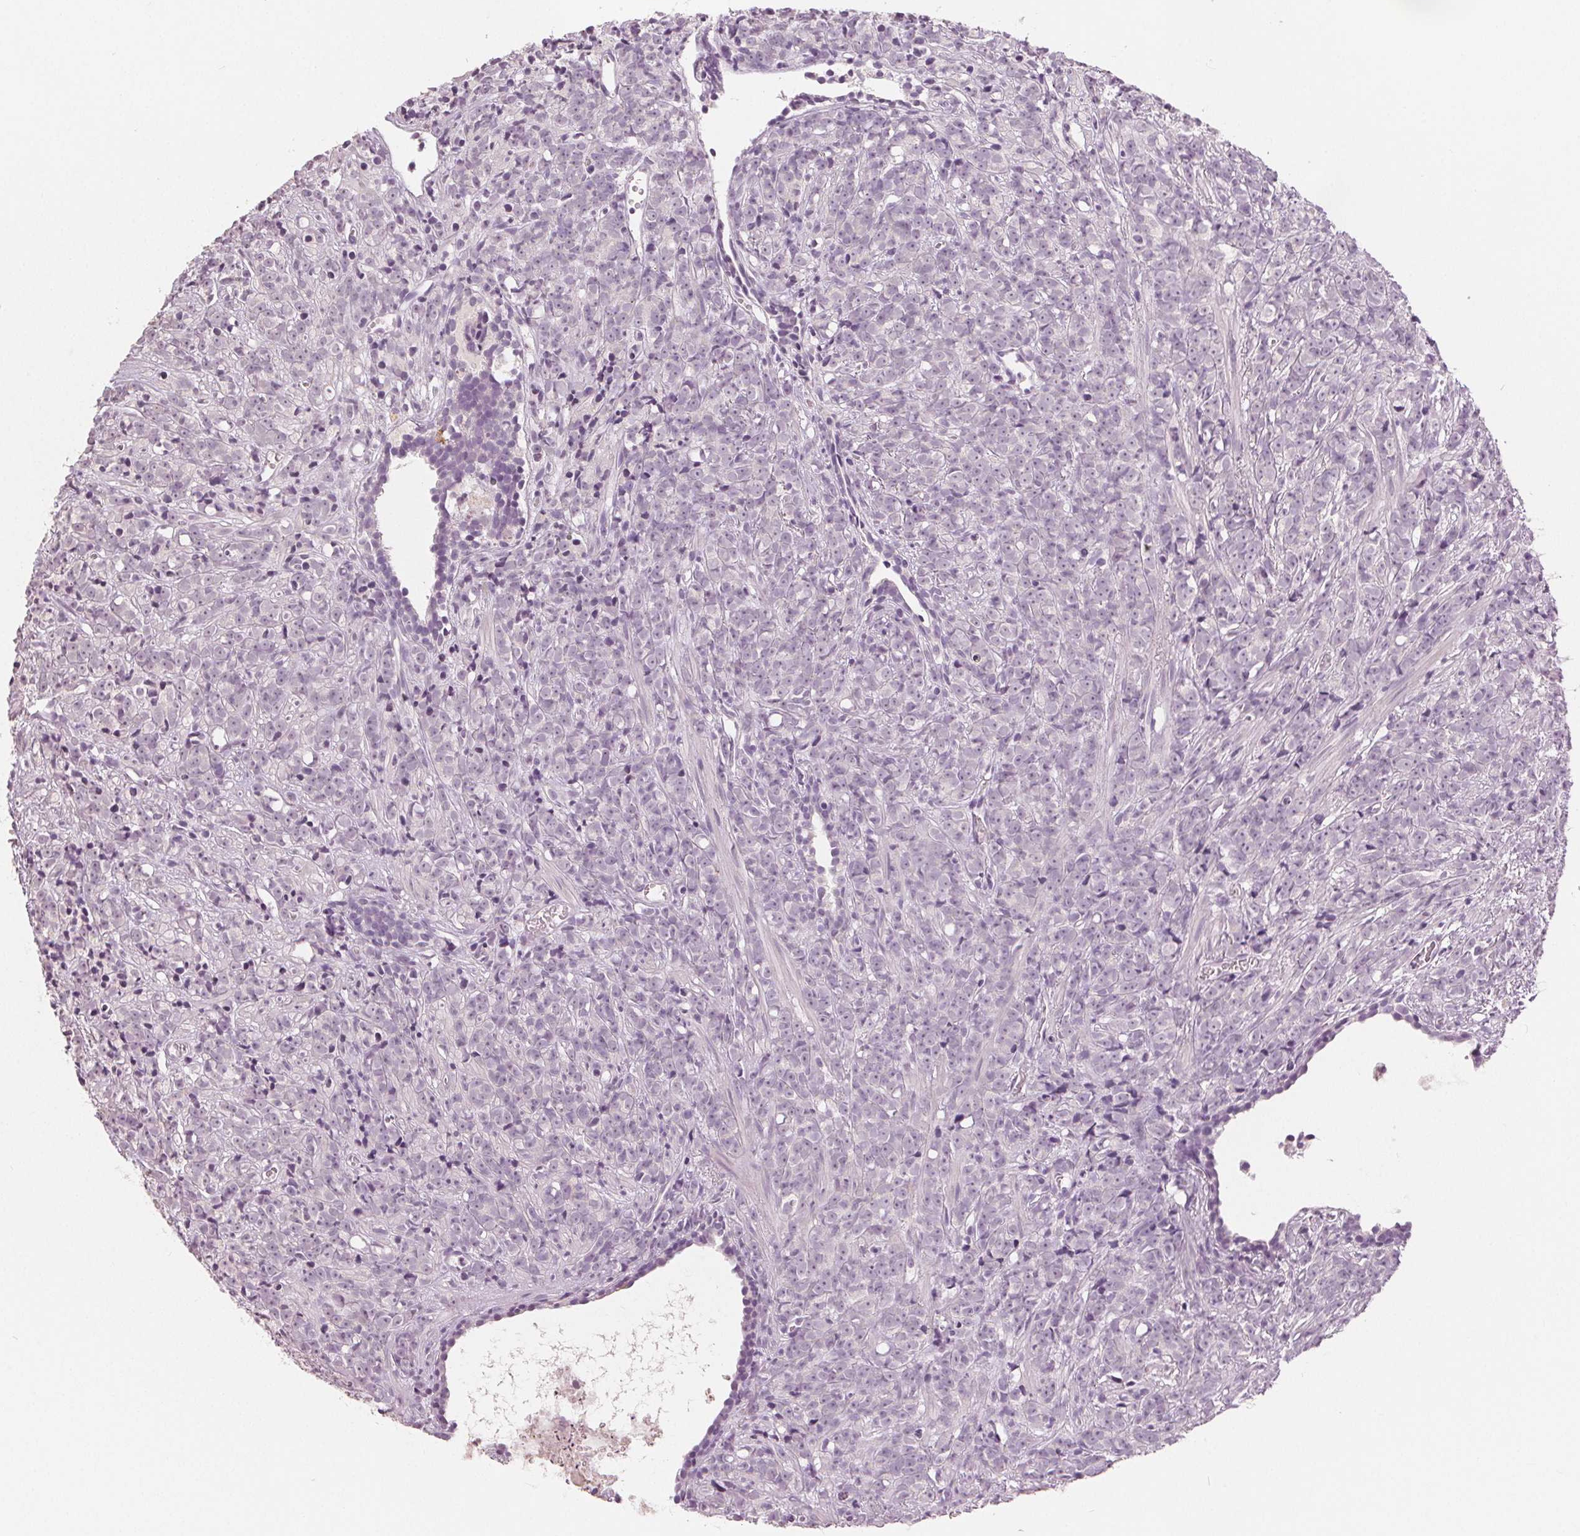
{"staining": {"intensity": "negative", "quantity": "none", "location": "none"}, "tissue": "prostate cancer", "cell_type": "Tumor cells", "image_type": "cancer", "snomed": [{"axis": "morphology", "description": "Adenocarcinoma, High grade"}, {"axis": "topography", "description": "Prostate"}], "caption": "This micrograph is of prostate cancer (high-grade adenocarcinoma) stained with immunohistochemistry to label a protein in brown with the nuclei are counter-stained blue. There is no expression in tumor cells. (IHC, brightfield microscopy, high magnification).", "gene": "CA12", "patient": {"sex": "male", "age": 81}}